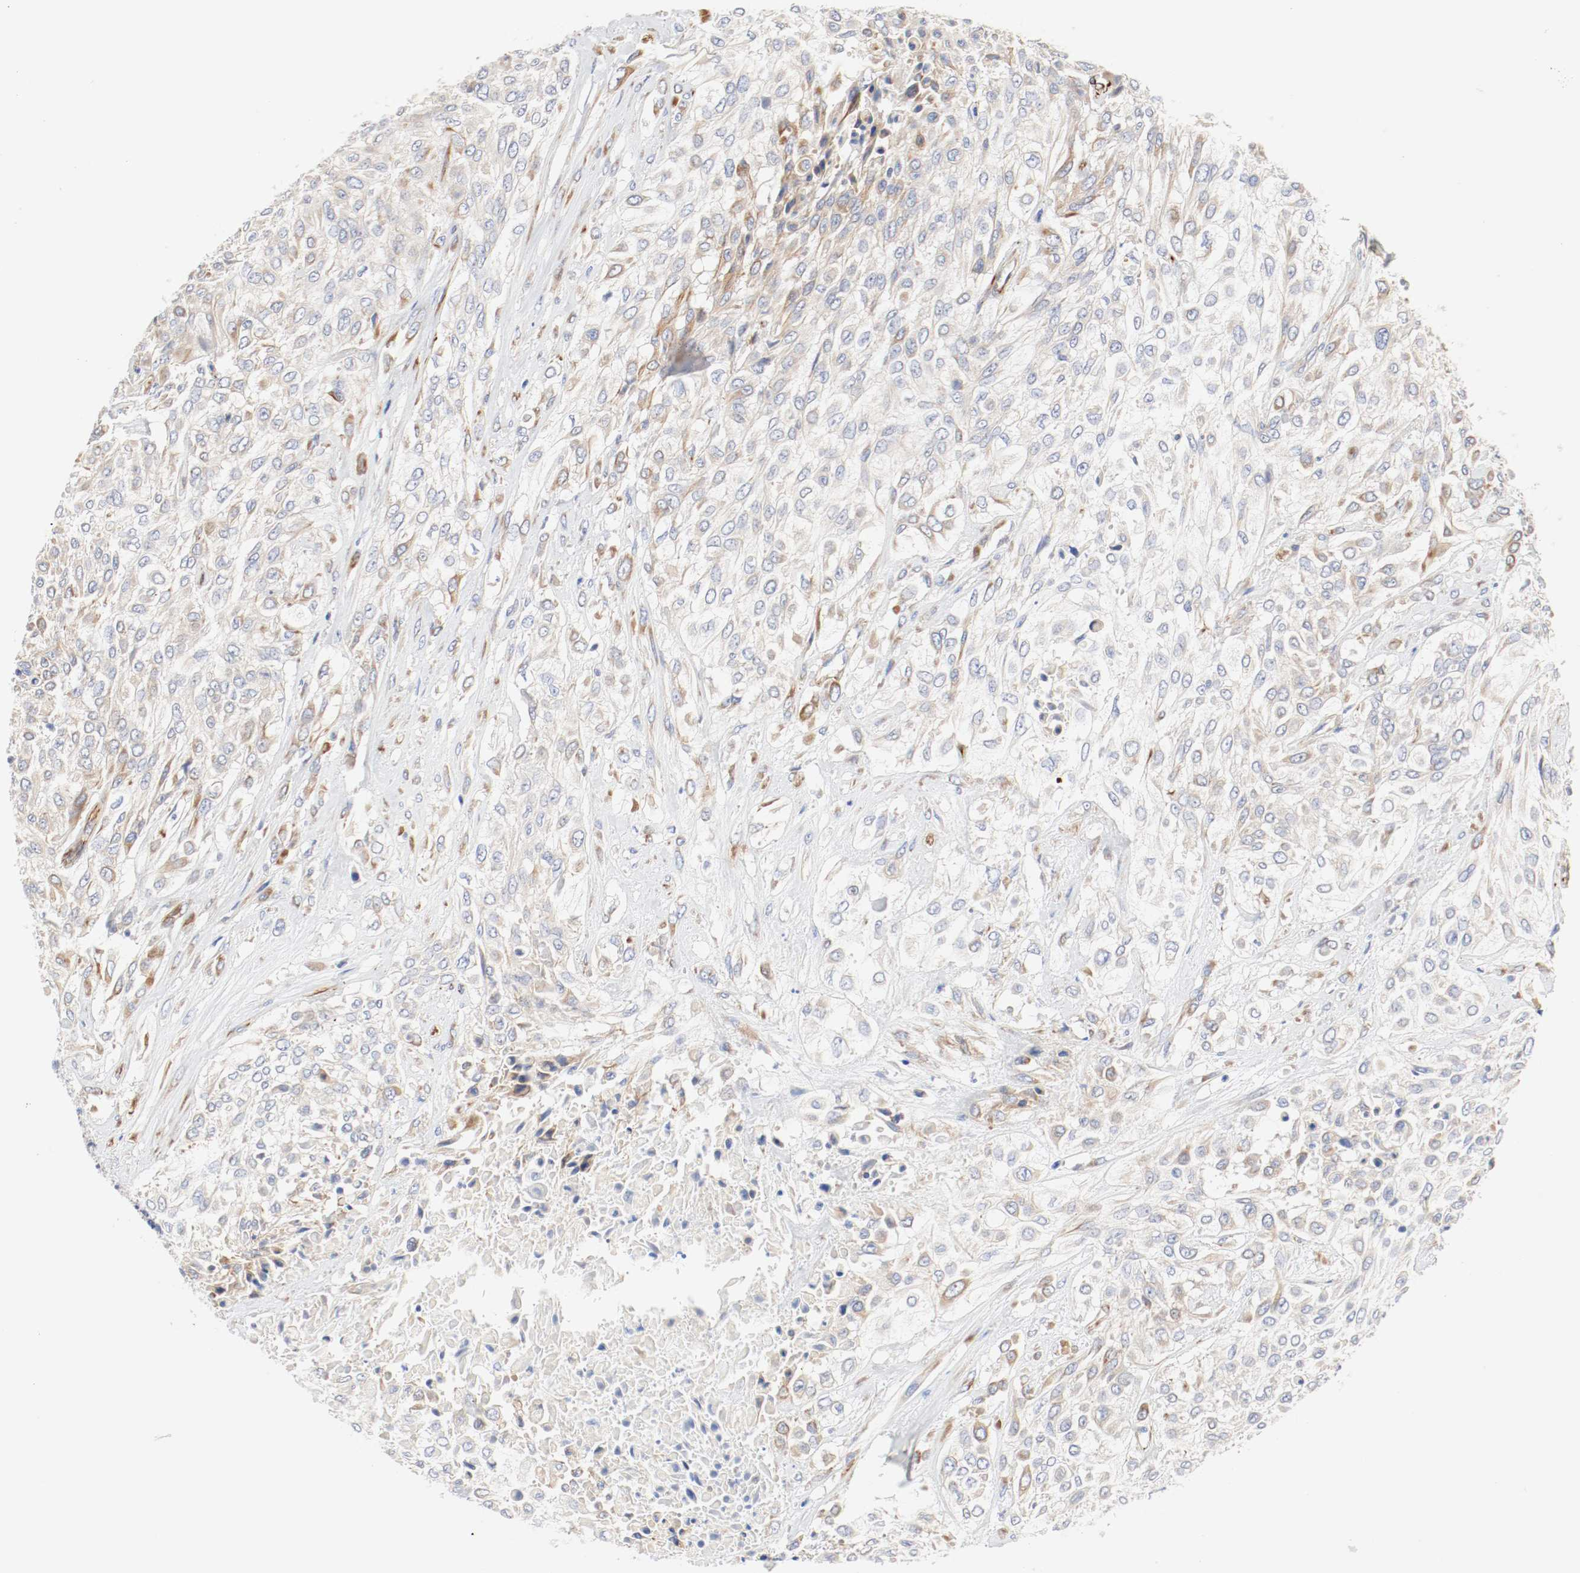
{"staining": {"intensity": "moderate", "quantity": ">75%", "location": "cytoplasmic/membranous"}, "tissue": "urothelial cancer", "cell_type": "Tumor cells", "image_type": "cancer", "snomed": [{"axis": "morphology", "description": "Urothelial carcinoma, High grade"}, {"axis": "topography", "description": "Urinary bladder"}], "caption": "Immunohistochemical staining of high-grade urothelial carcinoma shows medium levels of moderate cytoplasmic/membranous protein positivity in approximately >75% of tumor cells.", "gene": "GIT1", "patient": {"sex": "male", "age": 57}}